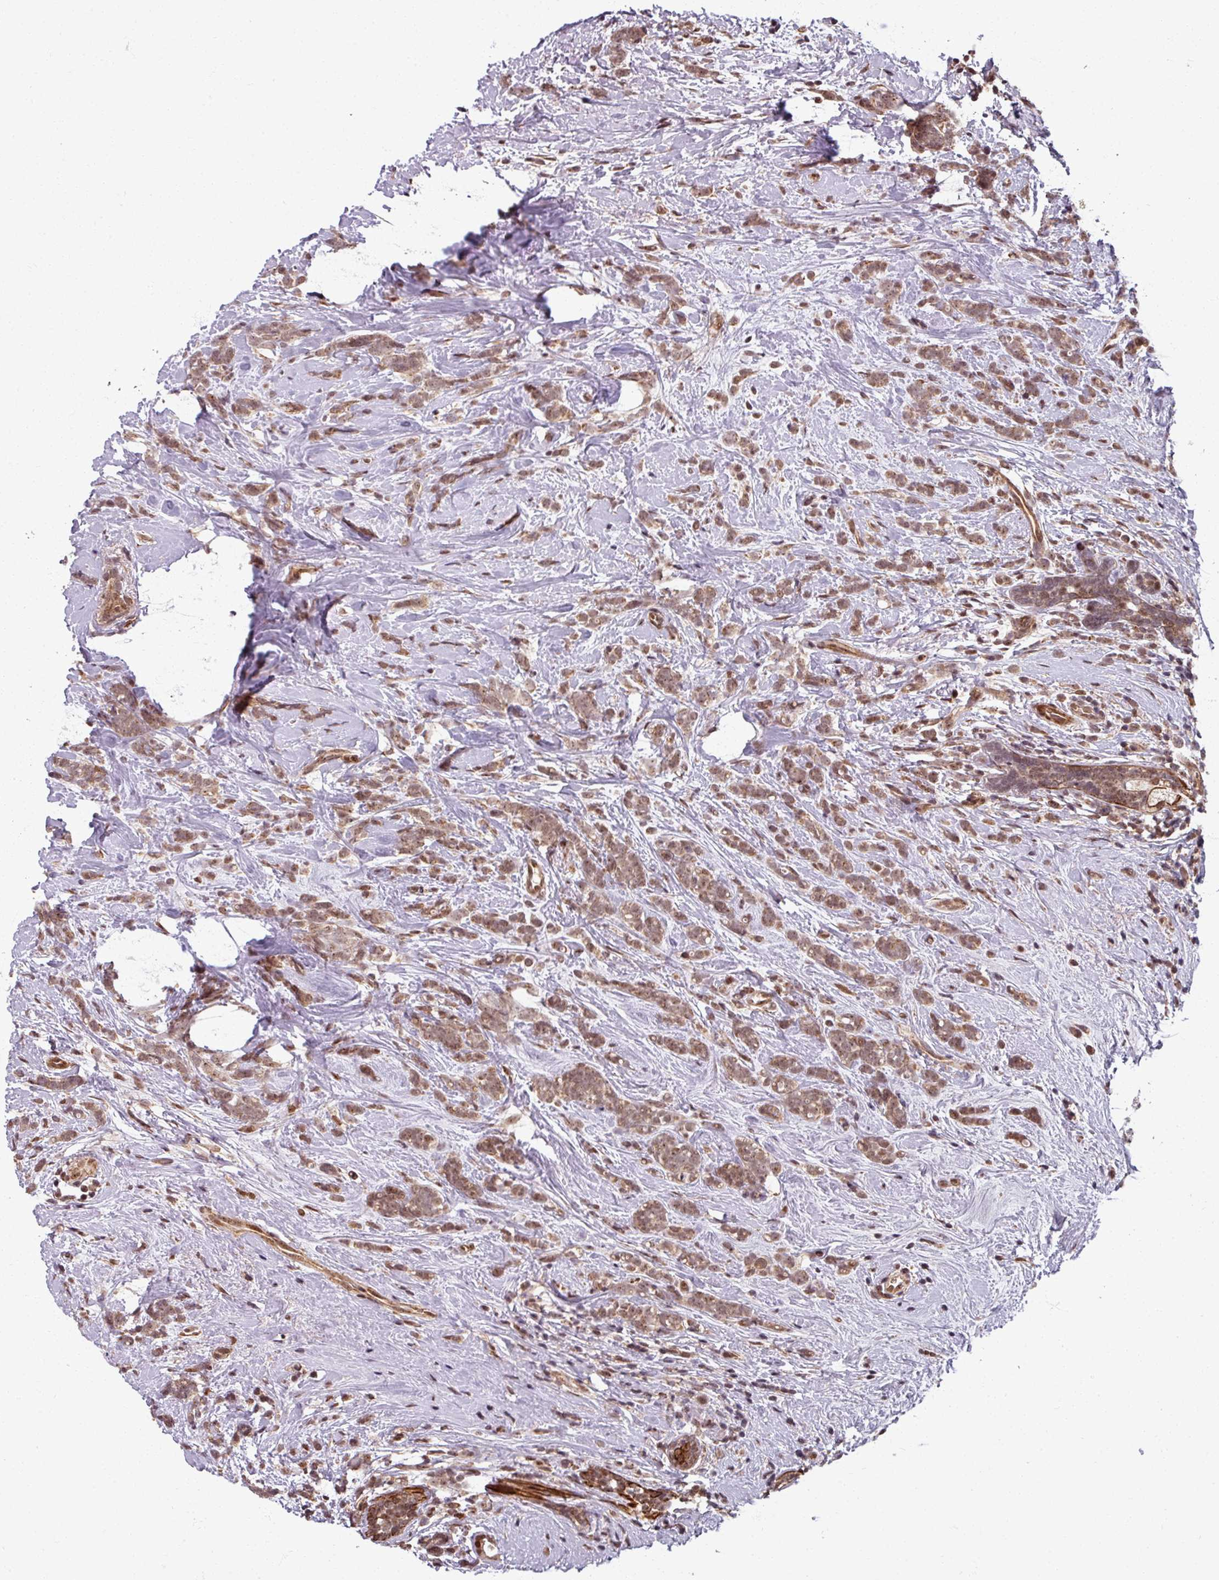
{"staining": {"intensity": "moderate", "quantity": ">75%", "location": "cytoplasmic/membranous,nuclear"}, "tissue": "breast cancer", "cell_type": "Tumor cells", "image_type": "cancer", "snomed": [{"axis": "morphology", "description": "Lobular carcinoma"}, {"axis": "topography", "description": "Breast"}], "caption": "Immunohistochemical staining of lobular carcinoma (breast) shows moderate cytoplasmic/membranous and nuclear protein expression in about >75% of tumor cells.", "gene": "SWI5", "patient": {"sex": "female", "age": 58}}